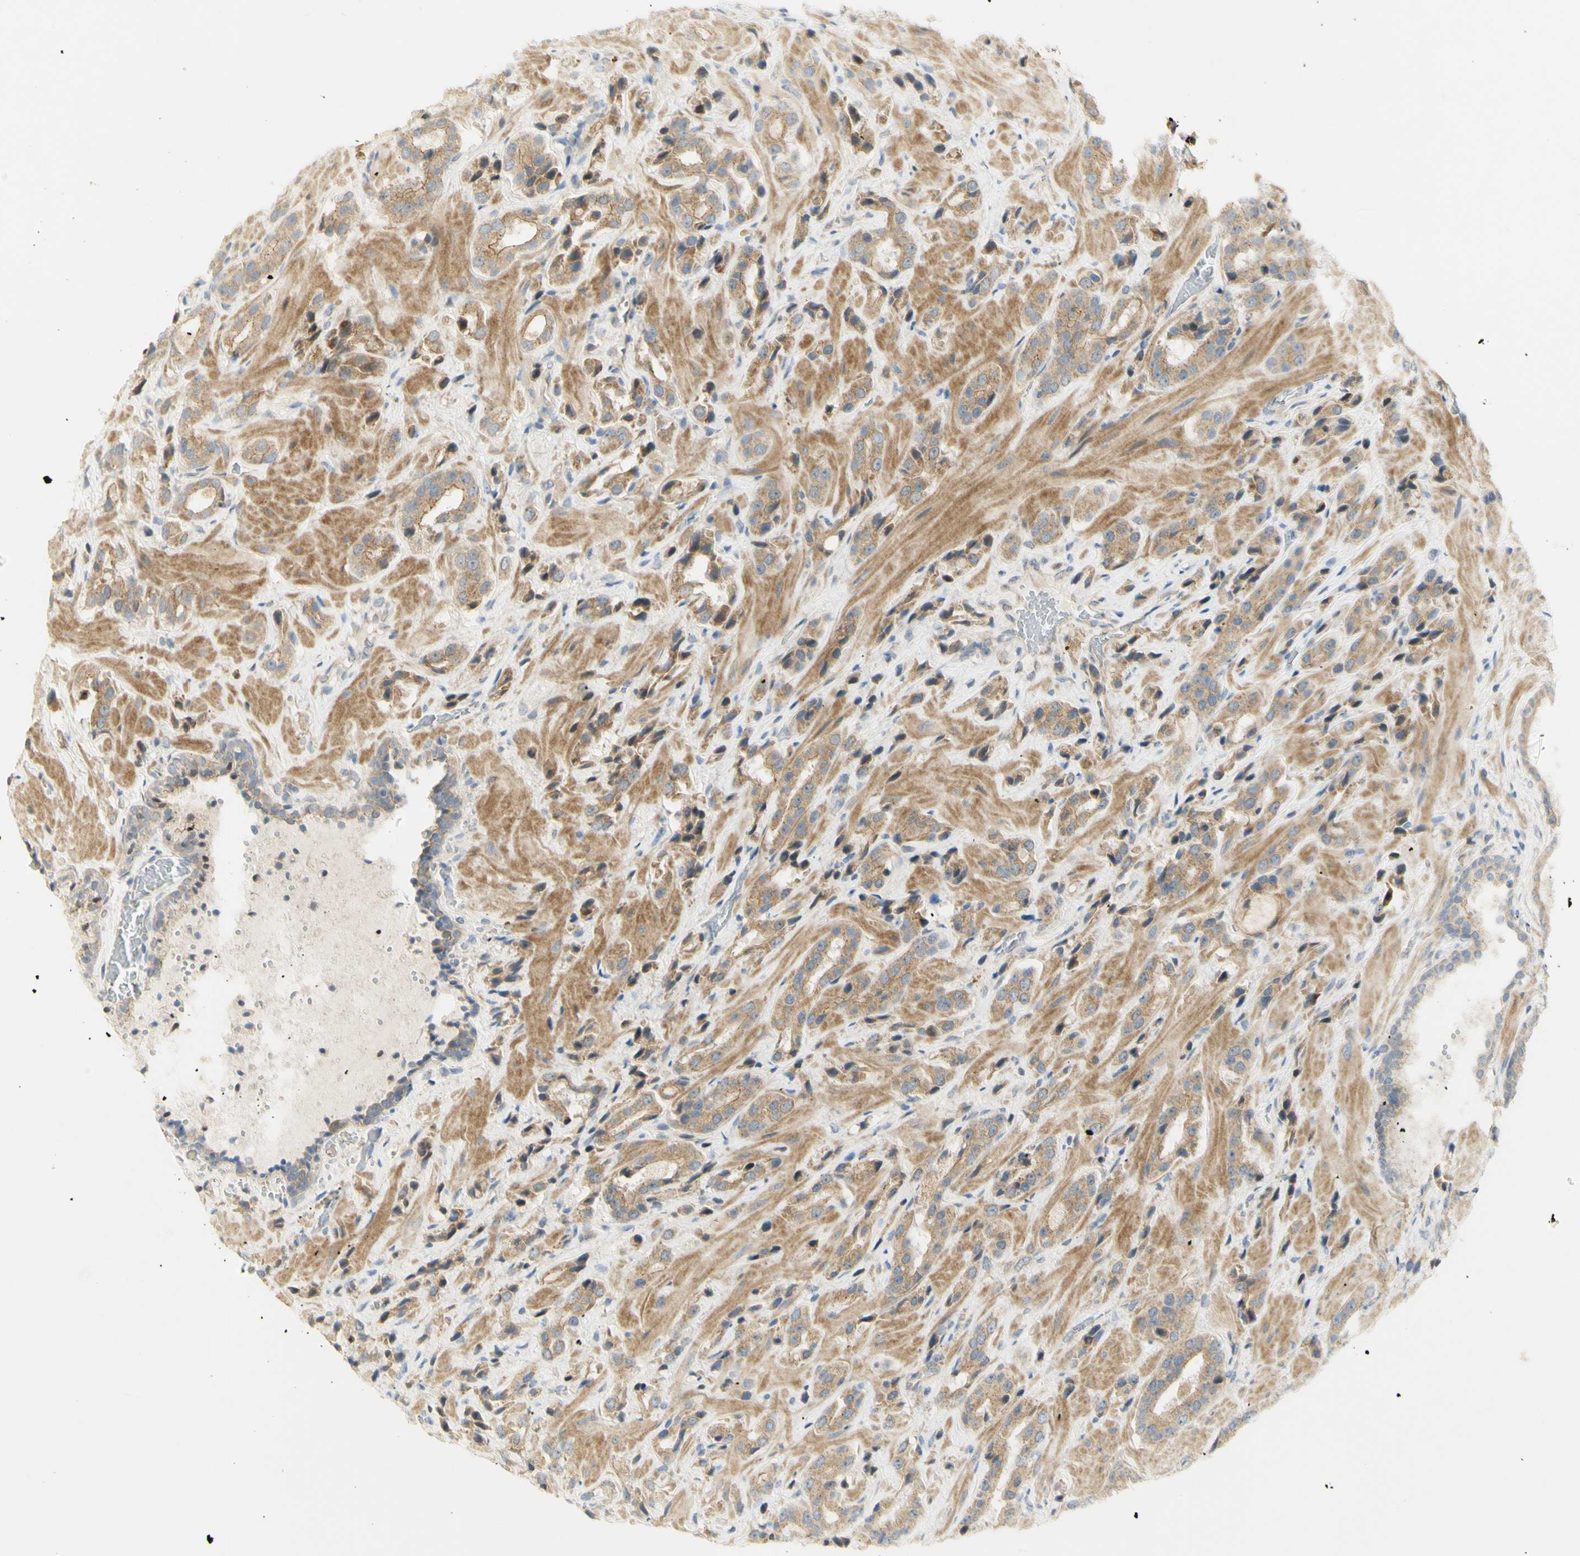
{"staining": {"intensity": "moderate", "quantity": ">75%", "location": "cytoplasmic/membranous"}, "tissue": "prostate cancer", "cell_type": "Tumor cells", "image_type": "cancer", "snomed": [{"axis": "morphology", "description": "Adenocarcinoma, High grade"}, {"axis": "topography", "description": "Prostate"}], "caption": "An image of human prostate cancer (adenocarcinoma (high-grade)) stained for a protein shows moderate cytoplasmic/membranous brown staining in tumor cells.", "gene": "KIF11", "patient": {"sex": "male", "age": 64}}